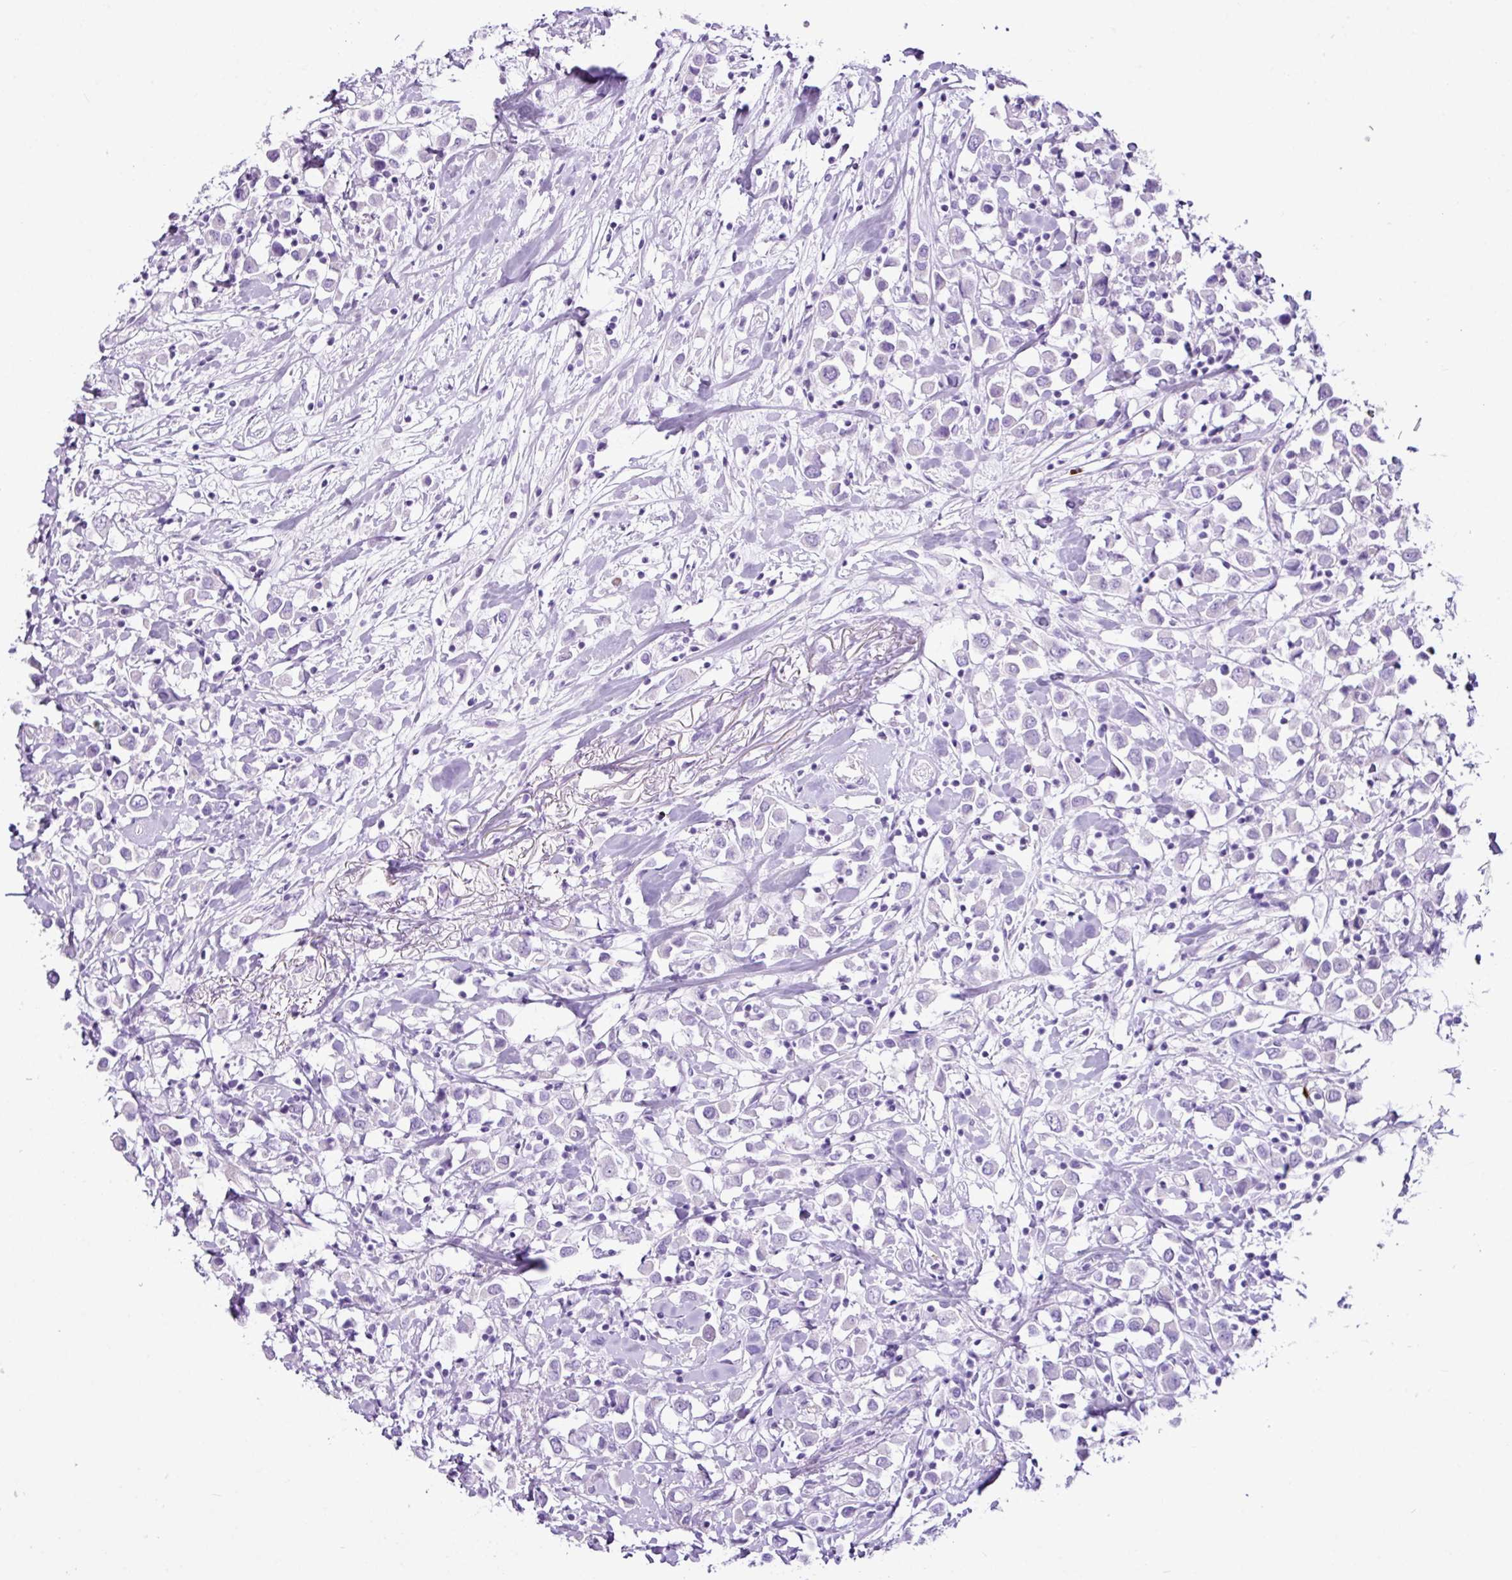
{"staining": {"intensity": "negative", "quantity": "none", "location": "none"}, "tissue": "breast cancer", "cell_type": "Tumor cells", "image_type": "cancer", "snomed": [{"axis": "morphology", "description": "Duct carcinoma"}, {"axis": "topography", "description": "Breast"}], "caption": "Photomicrograph shows no significant protein staining in tumor cells of breast cancer (intraductal carcinoma). (Immunohistochemistry, brightfield microscopy, high magnification).", "gene": "LILRB4", "patient": {"sex": "female", "age": 61}}